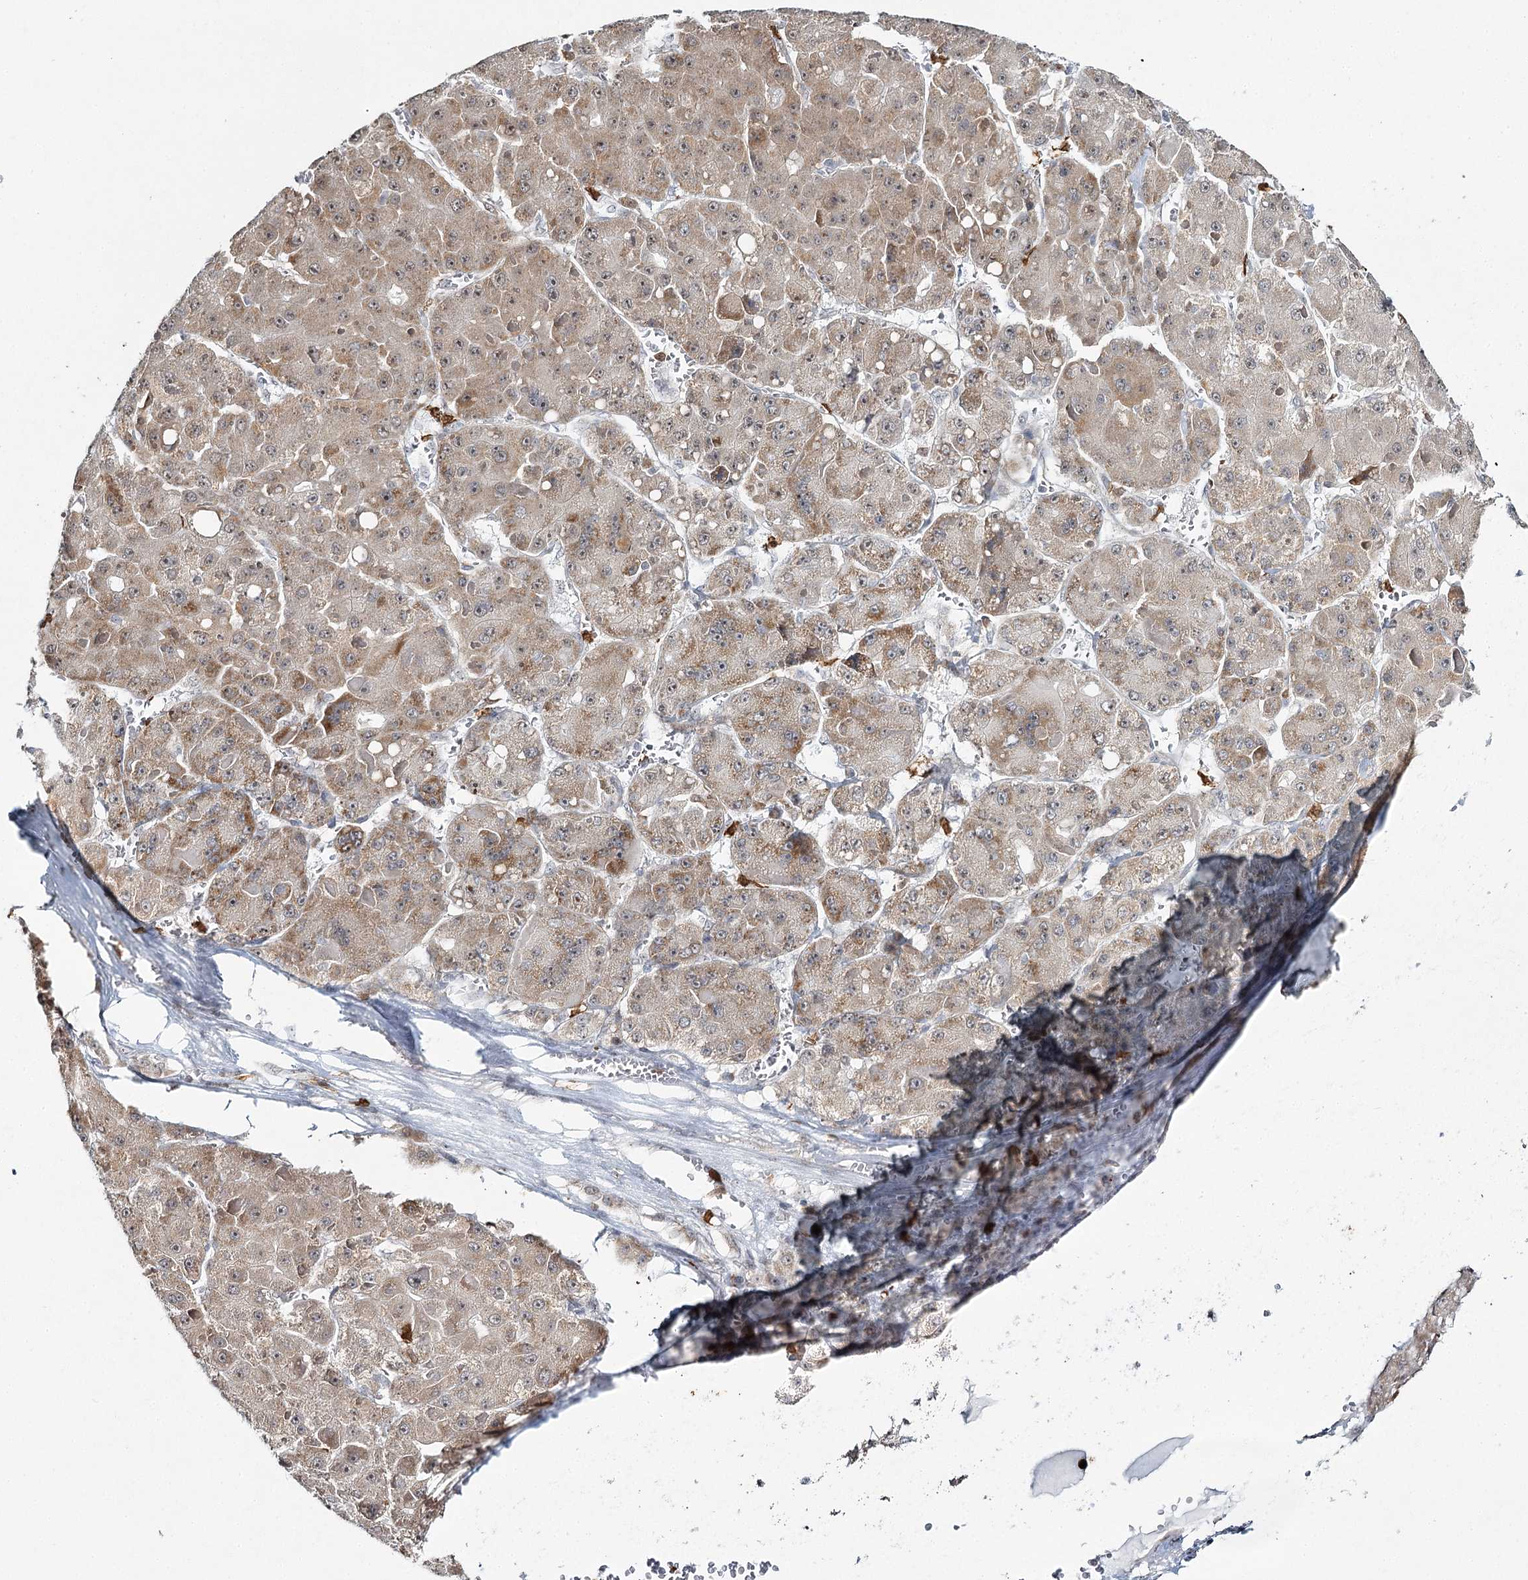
{"staining": {"intensity": "moderate", "quantity": ">75%", "location": "cytoplasmic/membranous"}, "tissue": "liver cancer", "cell_type": "Tumor cells", "image_type": "cancer", "snomed": [{"axis": "morphology", "description": "Carcinoma, Hepatocellular, NOS"}, {"axis": "topography", "description": "Liver"}], "caption": "Liver cancer stained with a protein marker reveals moderate staining in tumor cells.", "gene": "ATAD1", "patient": {"sex": "female", "age": 73}}